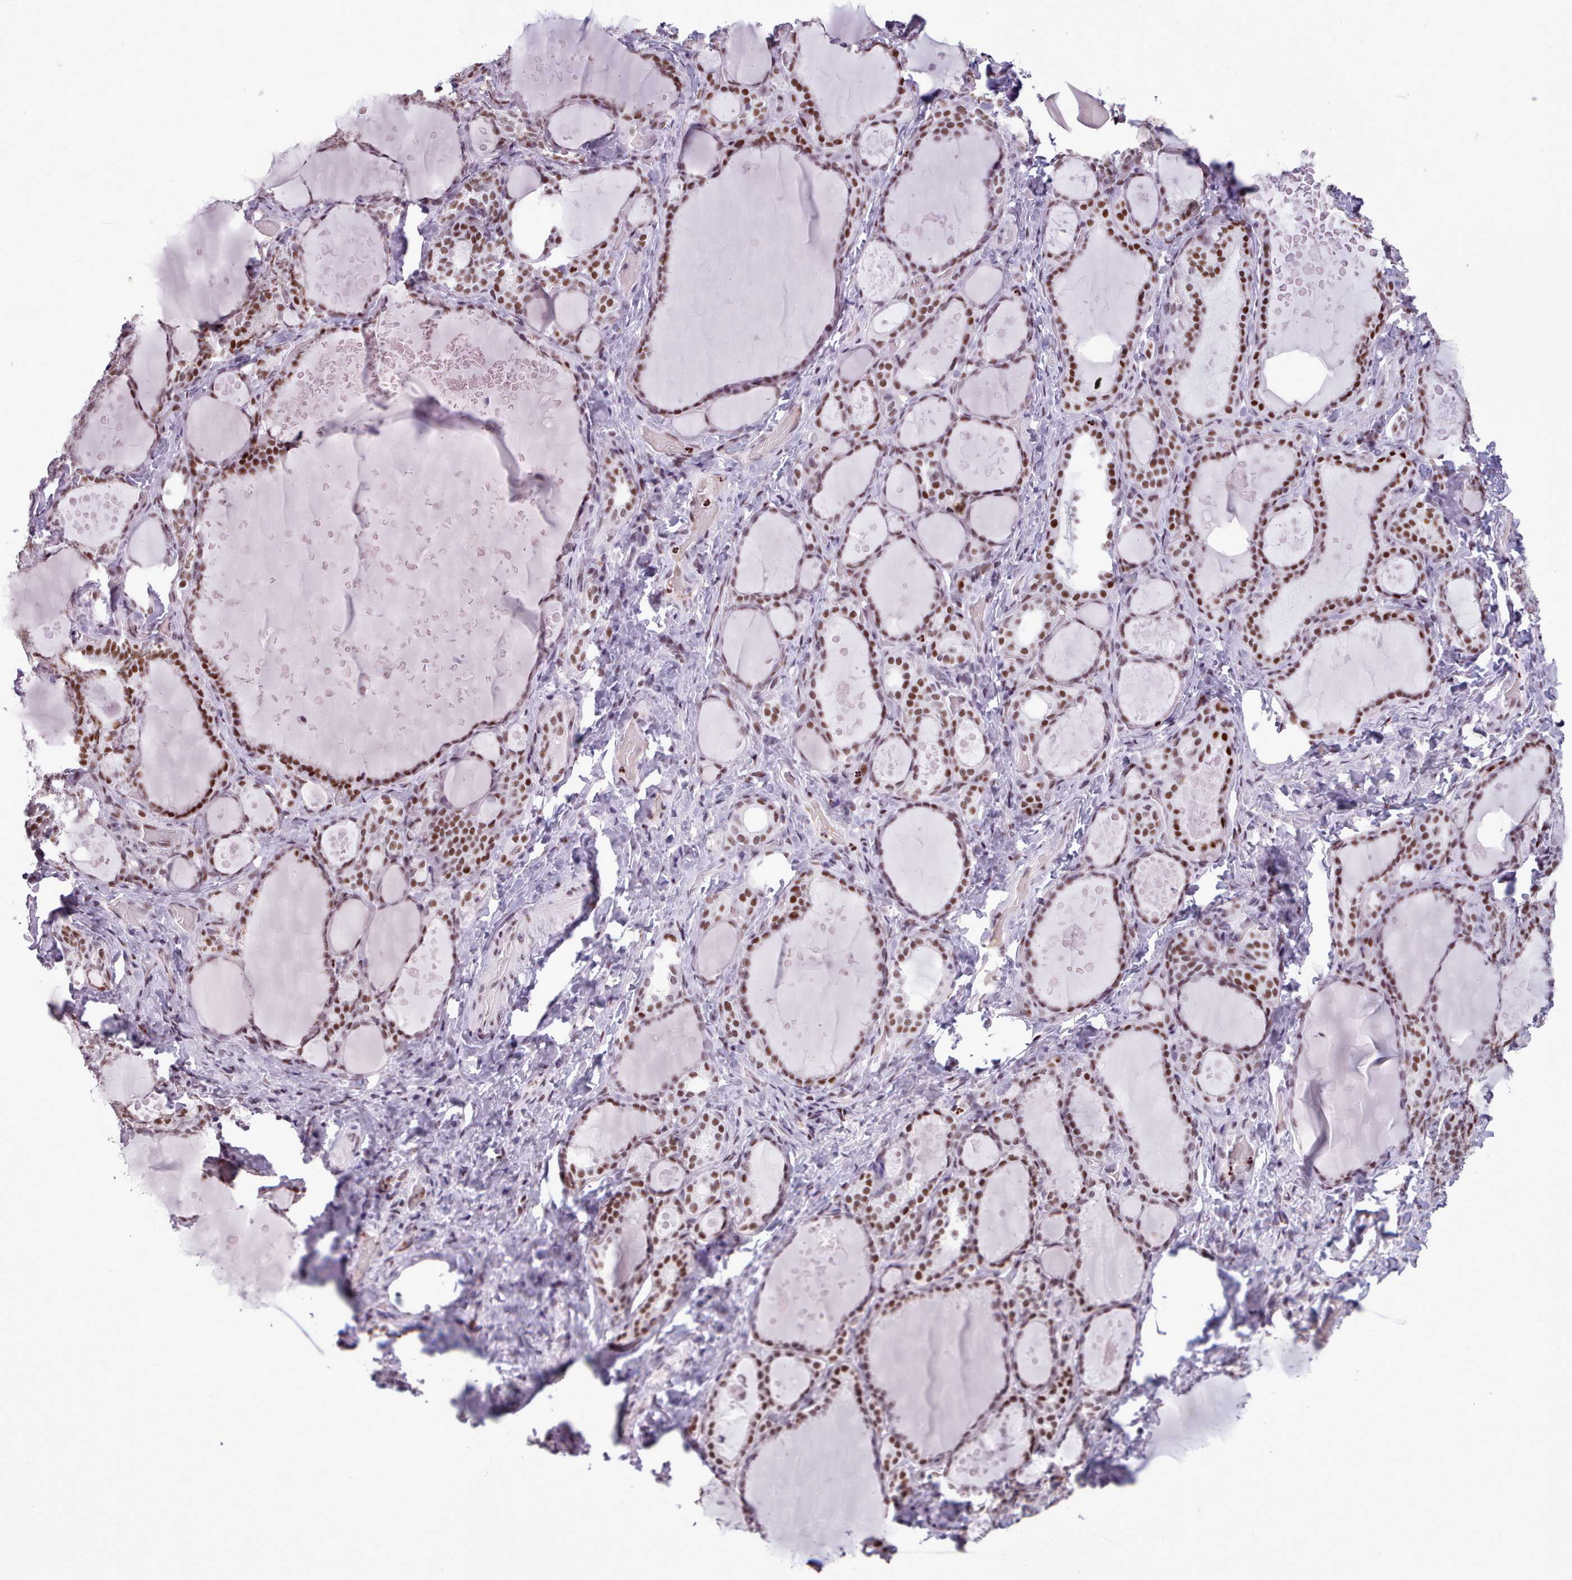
{"staining": {"intensity": "moderate", "quantity": ">75%", "location": "nuclear"}, "tissue": "thyroid gland", "cell_type": "Glandular cells", "image_type": "normal", "snomed": [{"axis": "morphology", "description": "Normal tissue, NOS"}, {"axis": "topography", "description": "Thyroid gland"}], "caption": "This is a histology image of IHC staining of unremarkable thyroid gland, which shows moderate expression in the nuclear of glandular cells.", "gene": "SRSF4", "patient": {"sex": "female", "age": 46}}